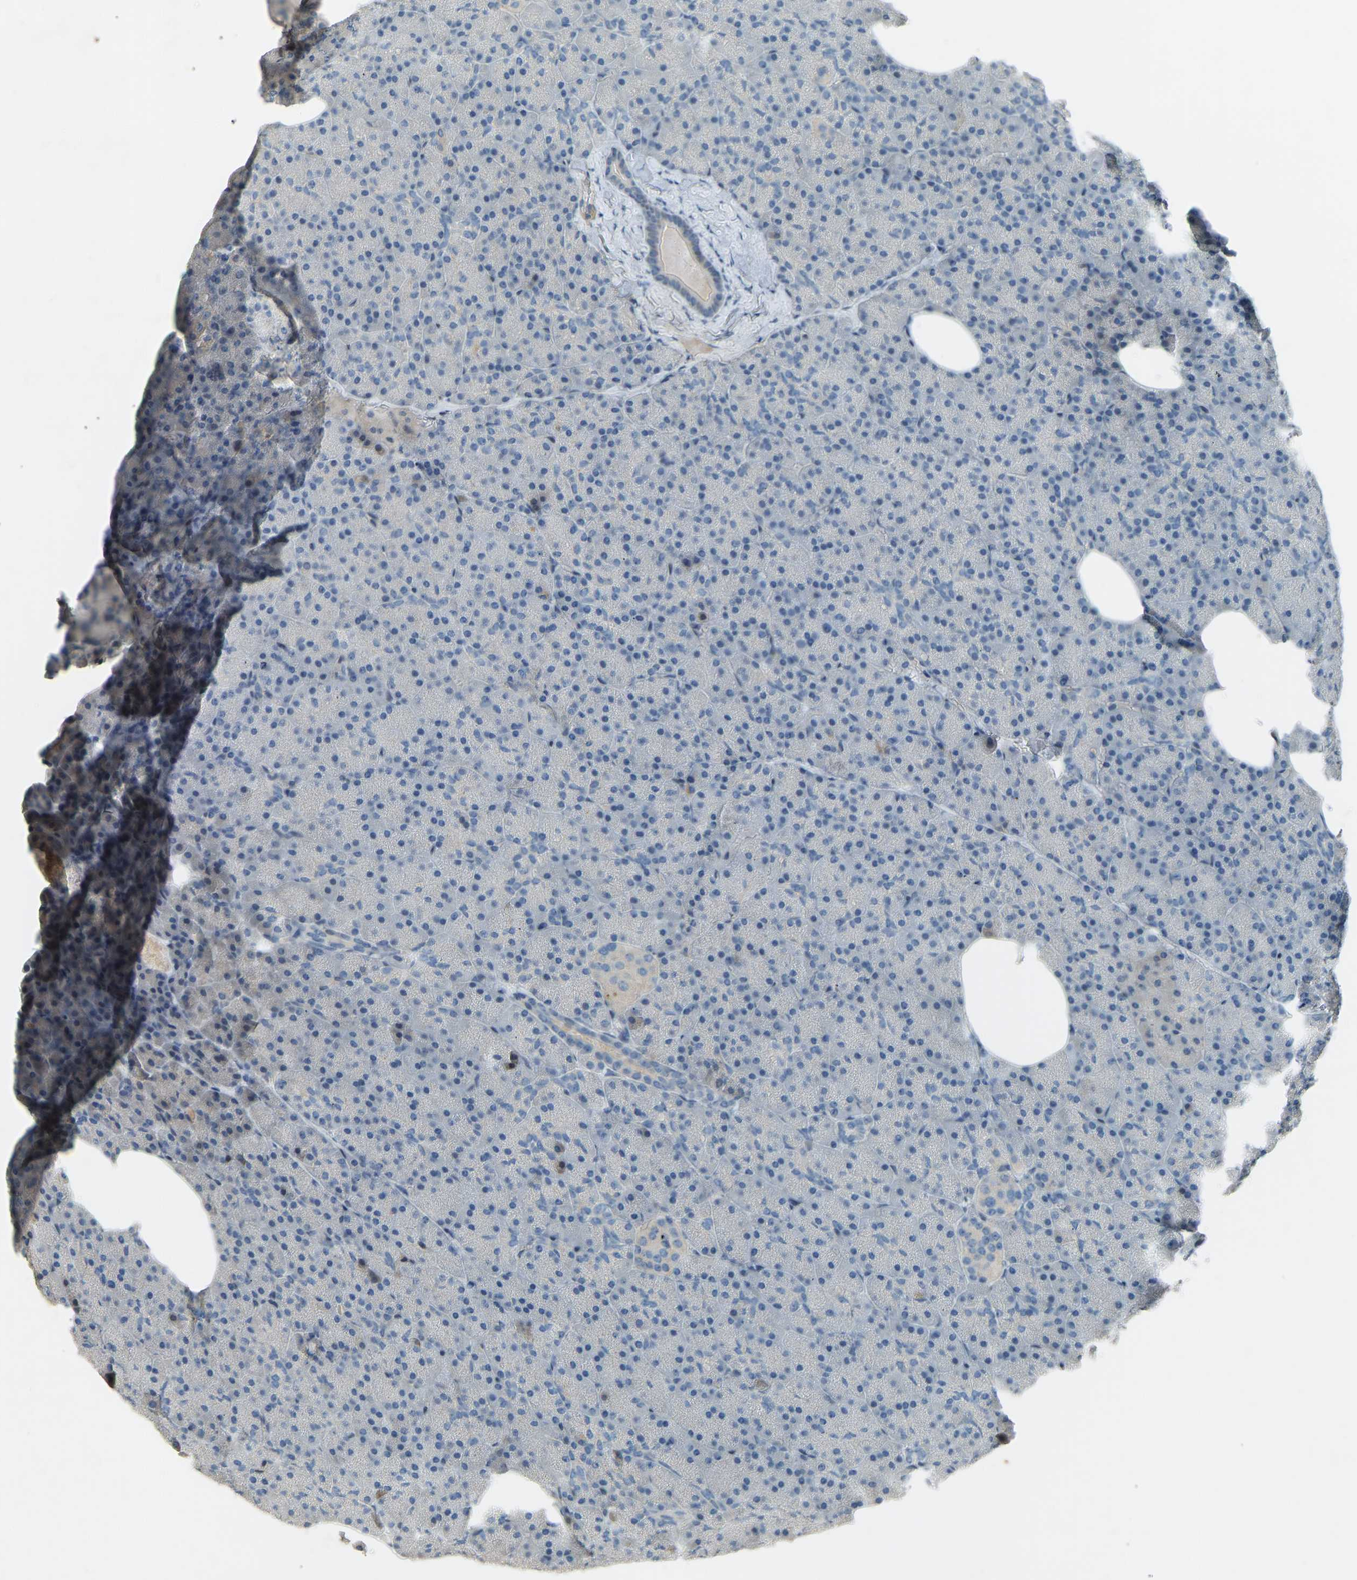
{"staining": {"intensity": "negative", "quantity": "none", "location": "none"}, "tissue": "pancreas", "cell_type": "Exocrine glandular cells", "image_type": "normal", "snomed": [{"axis": "morphology", "description": "Normal tissue, NOS"}, {"axis": "topography", "description": "Pancreas"}], "caption": "This photomicrograph is of benign pancreas stained with immunohistochemistry (IHC) to label a protein in brown with the nuclei are counter-stained blue. There is no staining in exocrine glandular cells. (DAB (3,3'-diaminobenzidine) IHC visualized using brightfield microscopy, high magnification).", "gene": "FBLN2", "patient": {"sex": "female", "age": 35}}